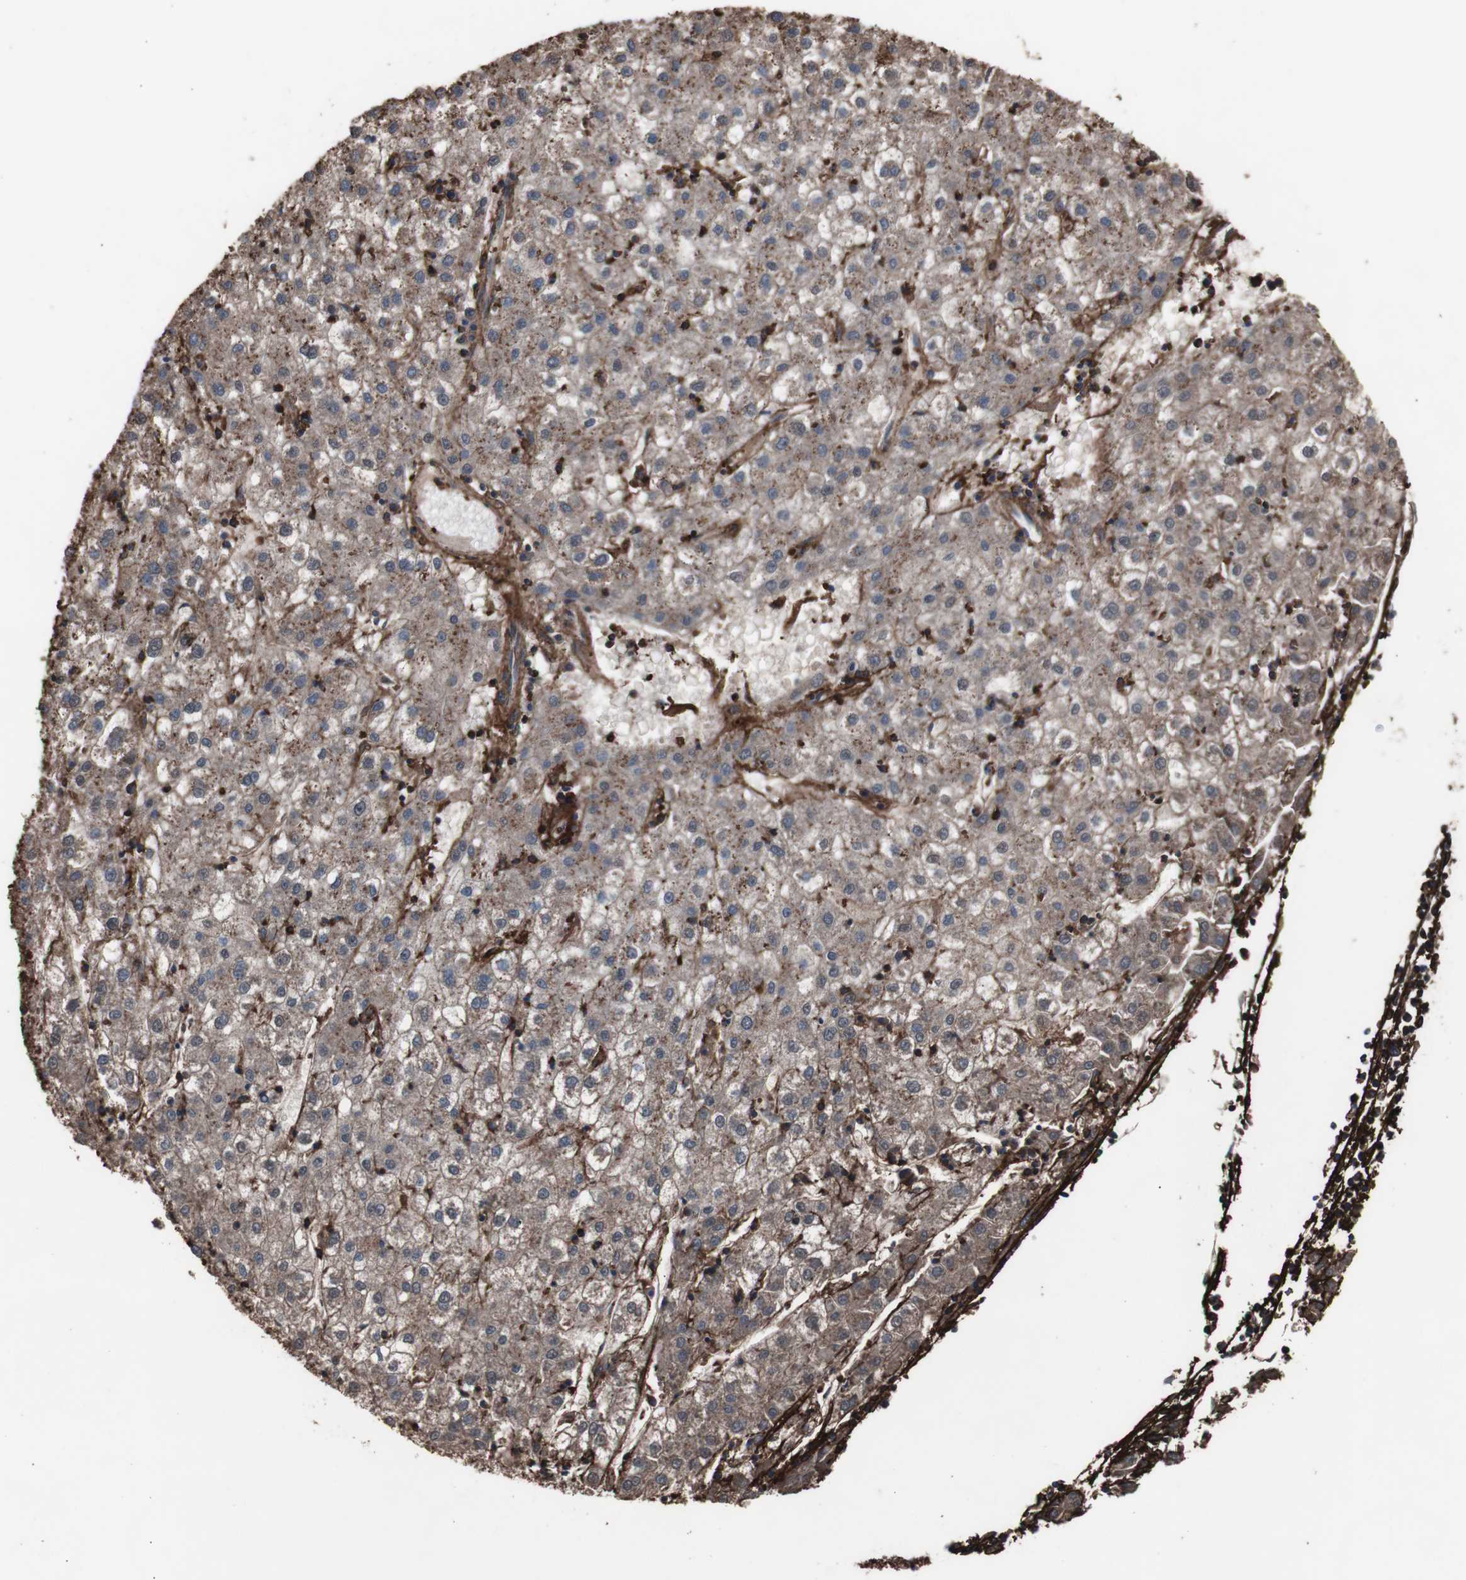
{"staining": {"intensity": "moderate", "quantity": ">75%", "location": "cytoplasmic/membranous"}, "tissue": "liver cancer", "cell_type": "Tumor cells", "image_type": "cancer", "snomed": [{"axis": "morphology", "description": "Carcinoma, Hepatocellular, NOS"}, {"axis": "topography", "description": "Liver"}], "caption": "Brown immunohistochemical staining in human liver cancer demonstrates moderate cytoplasmic/membranous positivity in about >75% of tumor cells.", "gene": "COL6A2", "patient": {"sex": "male", "age": 72}}